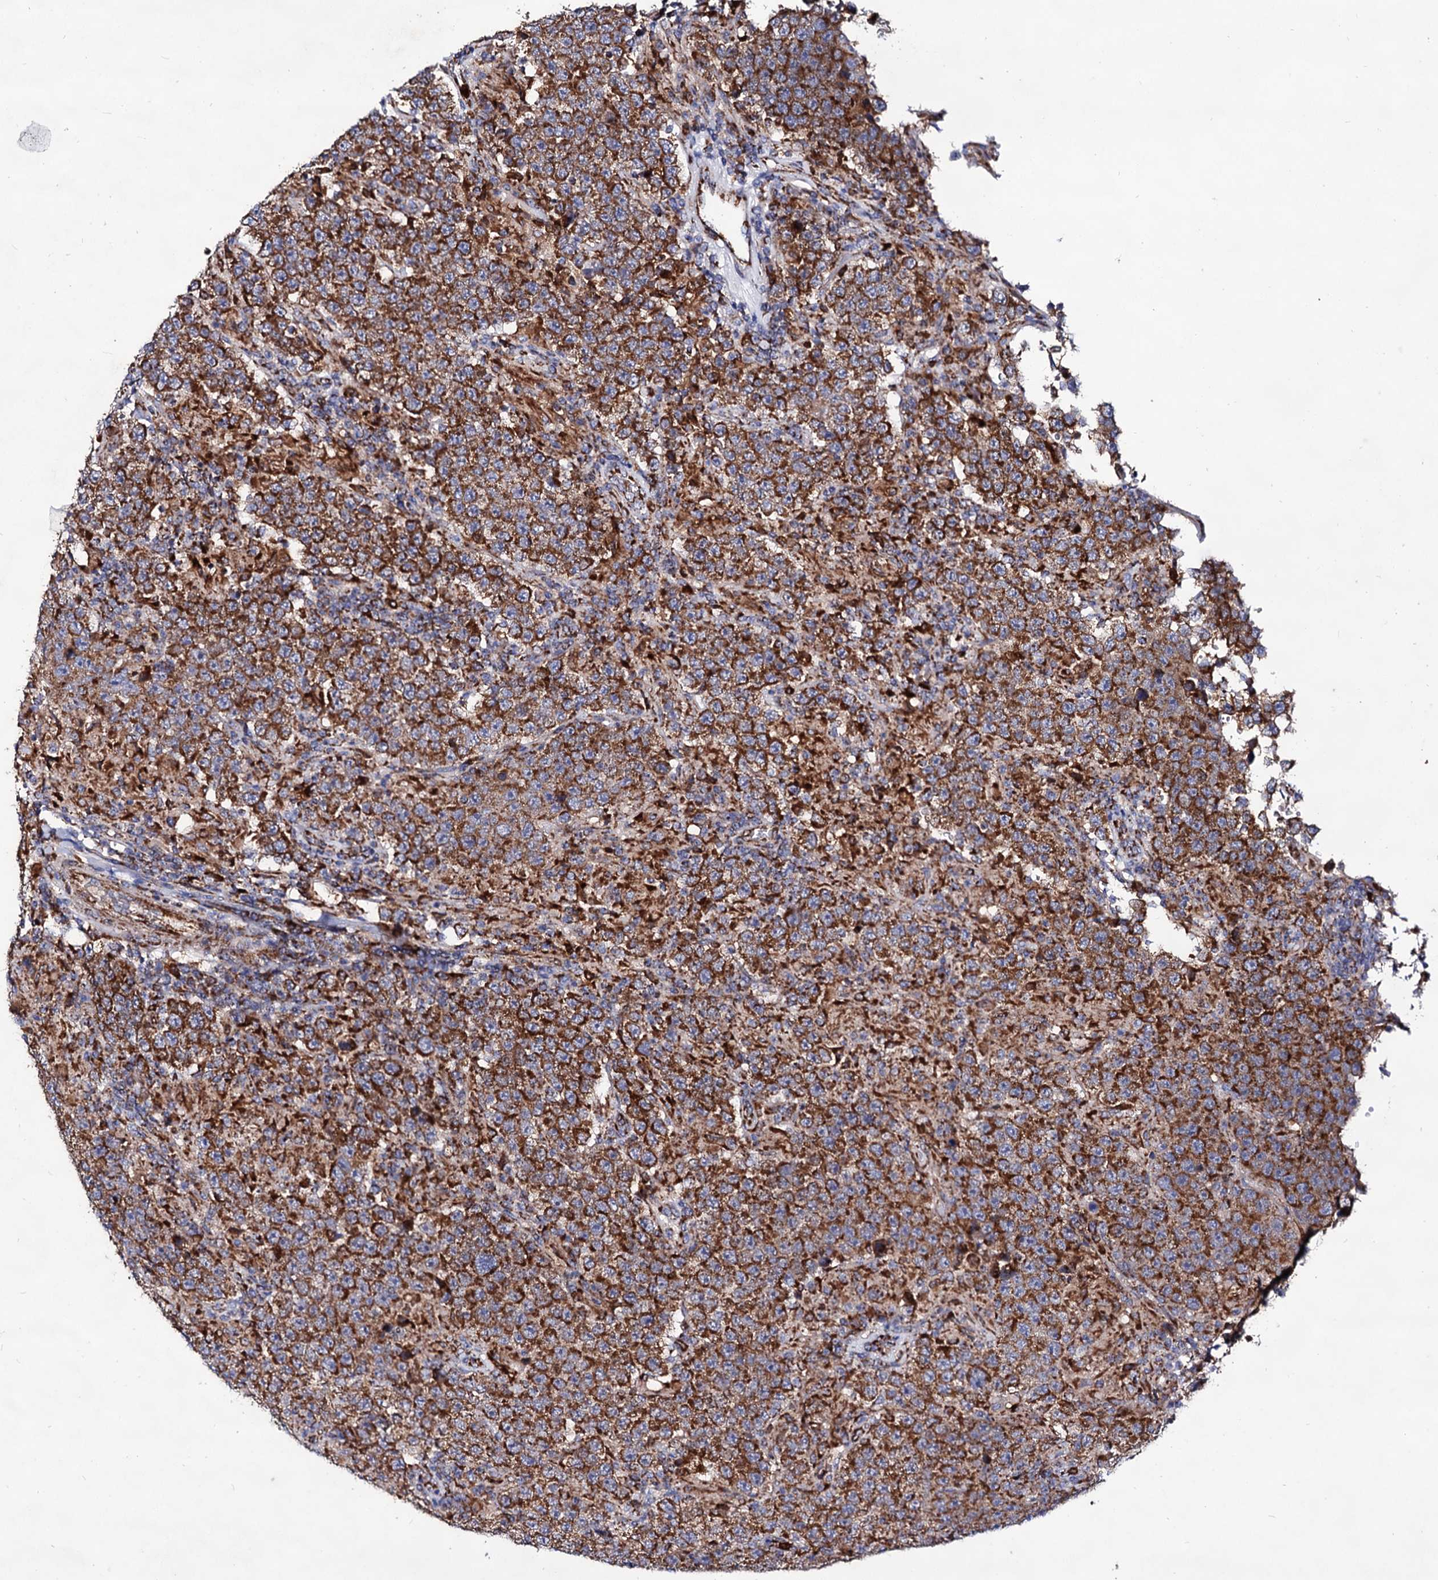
{"staining": {"intensity": "strong", "quantity": ">75%", "location": "cytoplasmic/membranous"}, "tissue": "testis cancer", "cell_type": "Tumor cells", "image_type": "cancer", "snomed": [{"axis": "morphology", "description": "Normal tissue, NOS"}, {"axis": "morphology", "description": "Urothelial carcinoma, High grade"}, {"axis": "morphology", "description": "Seminoma, NOS"}, {"axis": "morphology", "description": "Carcinoma, Embryonal, NOS"}, {"axis": "topography", "description": "Urinary bladder"}, {"axis": "topography", "description": "Testis"}], "caption": "Immunohistochemical staining of human testis embryonal carcinoma shows high levels of strong cytoplasmic/membranous protein expression in approximately >75% of tumor cells.", "gene": "ACAD9", "patient": {"sex": "male", "age": 41}}